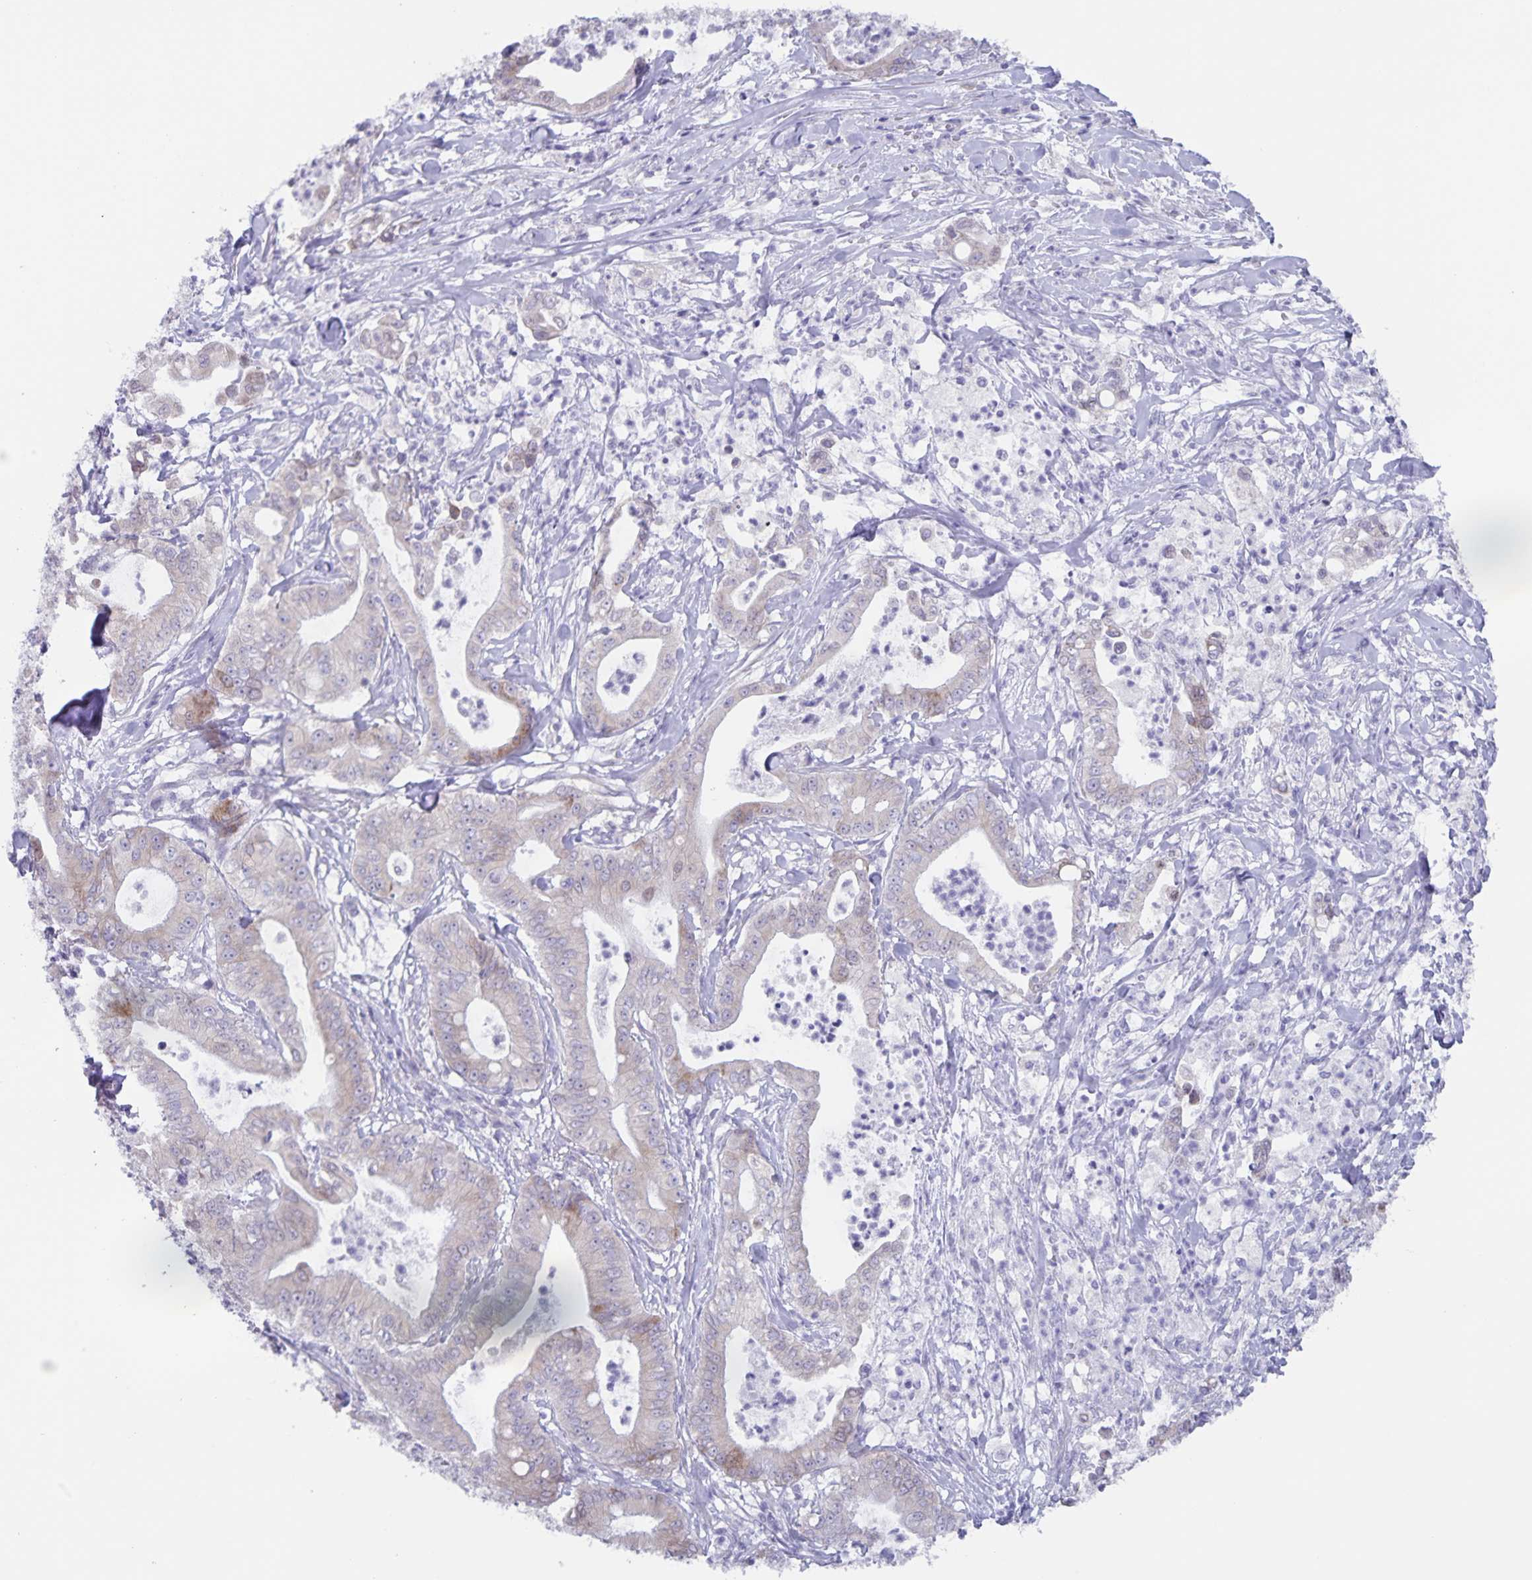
{"staining": {"intensity": "weak", "quantity": "25%-75%", "location": "cytoplasmic/membranous"}, "tissue": "pancreatic cancer", "cell_type": "Tumor cells", "image_type": "cancer", "snomed": [{"axis": "morphology", "description": "Adenocarcinoma, NOS"}, {"axis": "topography", "description": "Pancreas"}], "caption": "Pancreatic cancer stained for a protein (brown) exhibits weak cytoplasmic/membranous positive staining in approximately 25%-75% of tumor cells.", "gene": "AQP4", "patient": {"sex": "male", "age": 71}}